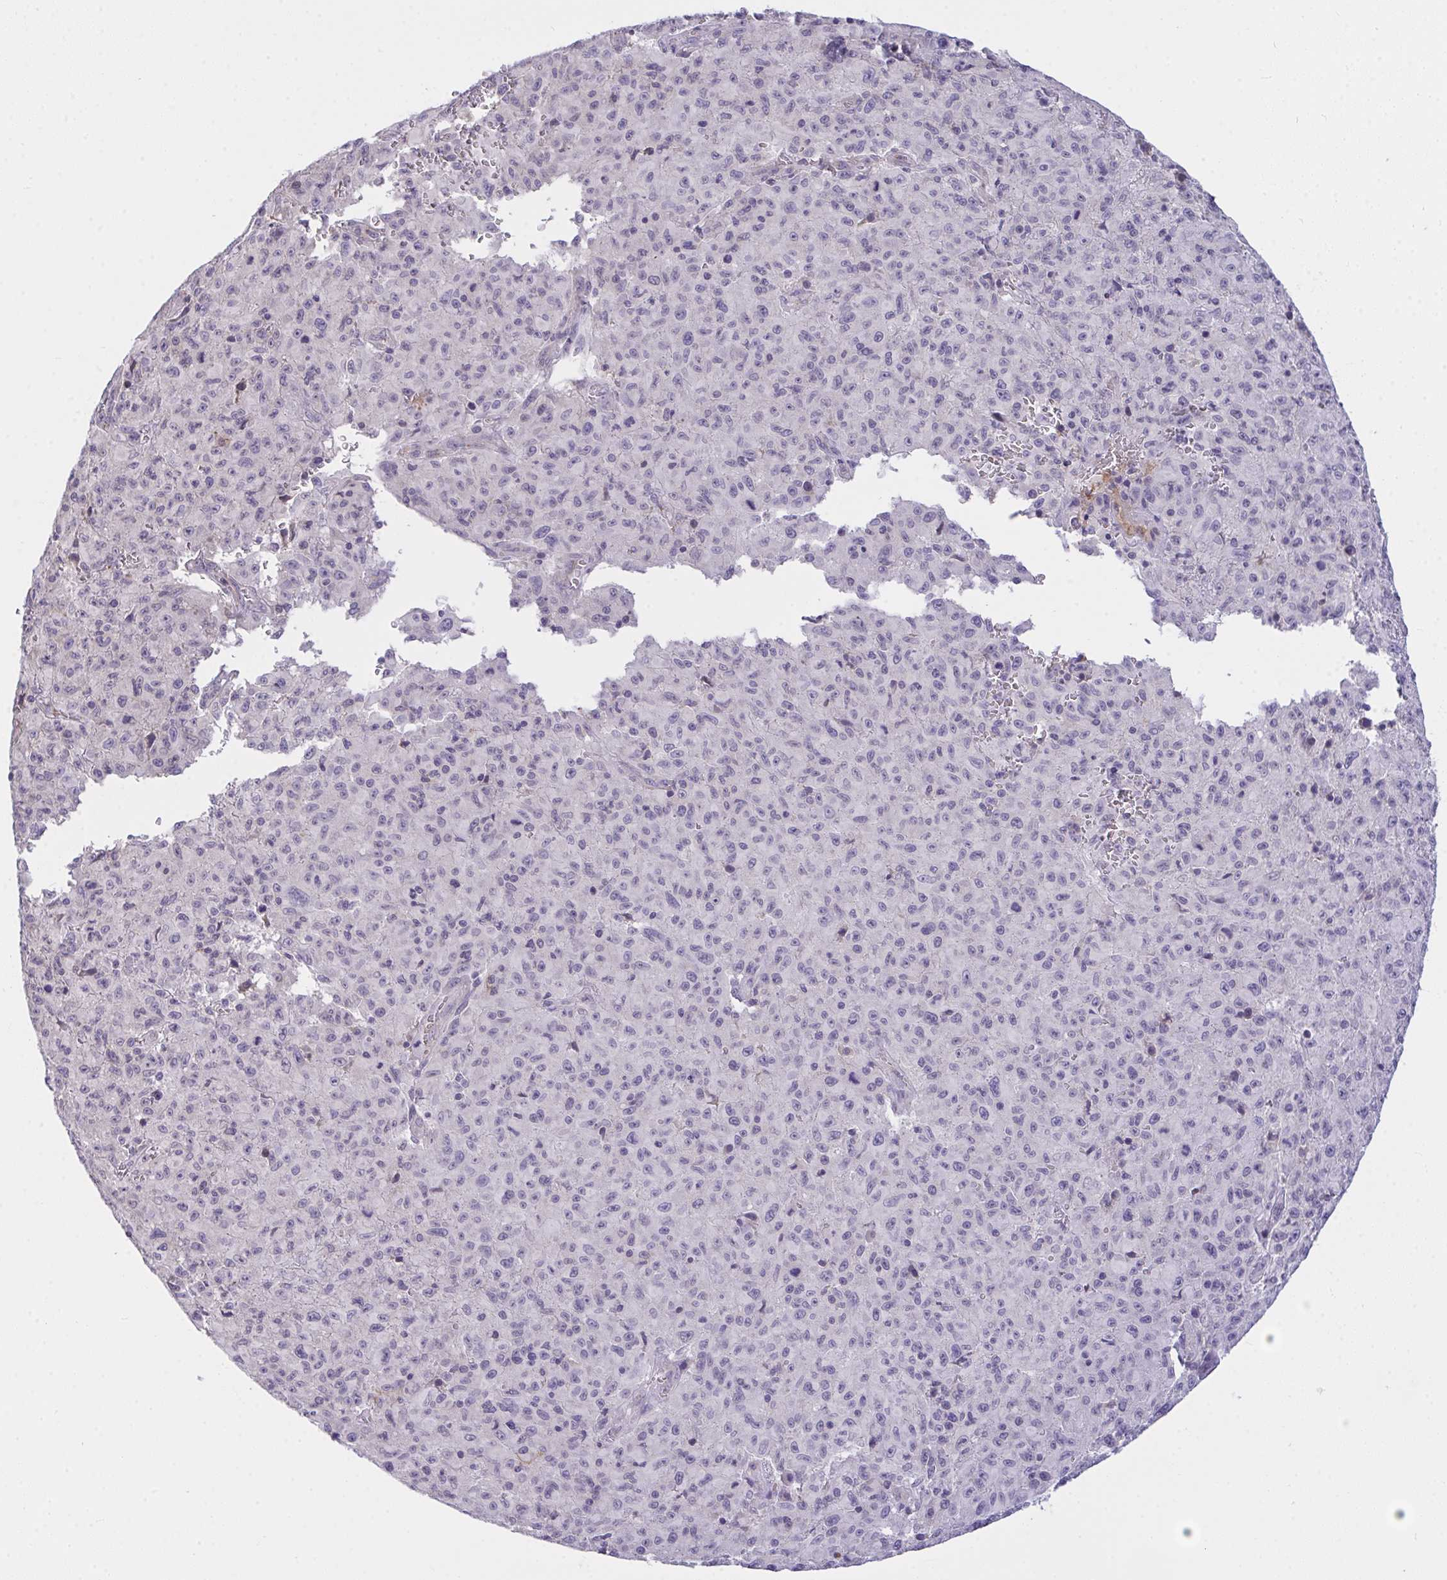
{"staining": {"intensity": "negative", "quantity": "none", "location": "none"}, "tissue": "melanoma", "cell_type": "Tumor cells", "image_type": "cancer", "snomed": [{"axis": "morphology", "description": "Malignant melanoma, NOS"}, {"axis": "topography", "description": "Skin"}], "caption": "The histopathology image shows no staining of tumor cells in melanoma. (Brightfield microscopy of DAB (3,3'-diaminobenzidine) immunohistochemistry at high magnification).", "gene": "SEMA6B", "patient": {"sex": "male", "age": 46}}